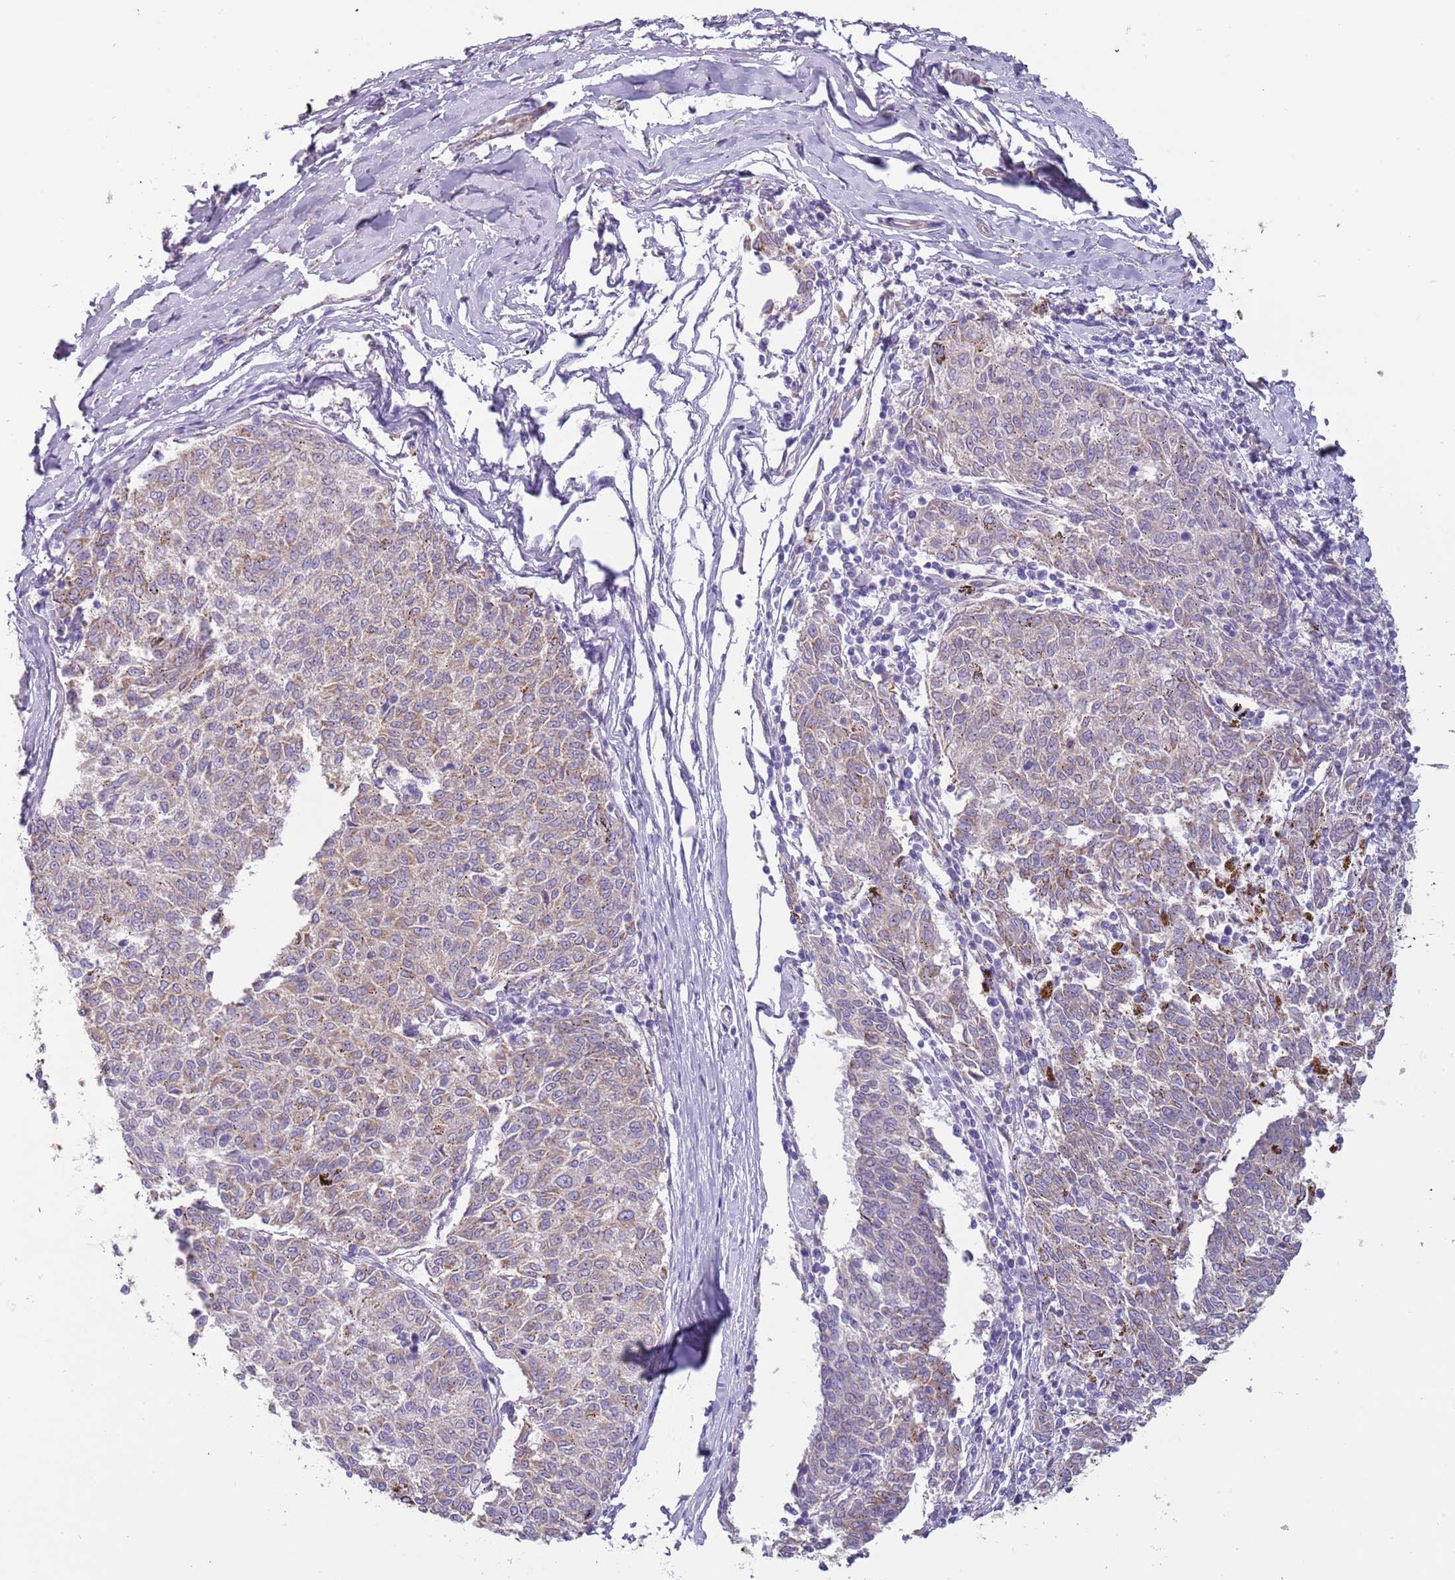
{"staining": {"intensity": "weak", "quantity": "<25%", "location": "cytoplasmic/membranous"}, "tissue": "melanoma", "cell_type": "Tumor cells", "image_type": "cancer", "snomed": [{"axis": "morphology", "description": "Malignant melanoma, NOS"}, {"axis": "topography", "description": "Skin"}], "caption": "DAB immunohistochemical staining of melanoma shows no significant staining in tumor cells. (DAB (3,3'-diaminobenzidine) IHC with hematoxylin counter stain).", "gene": "RNF222", "patient": {"sex": "female", "age": 72}}